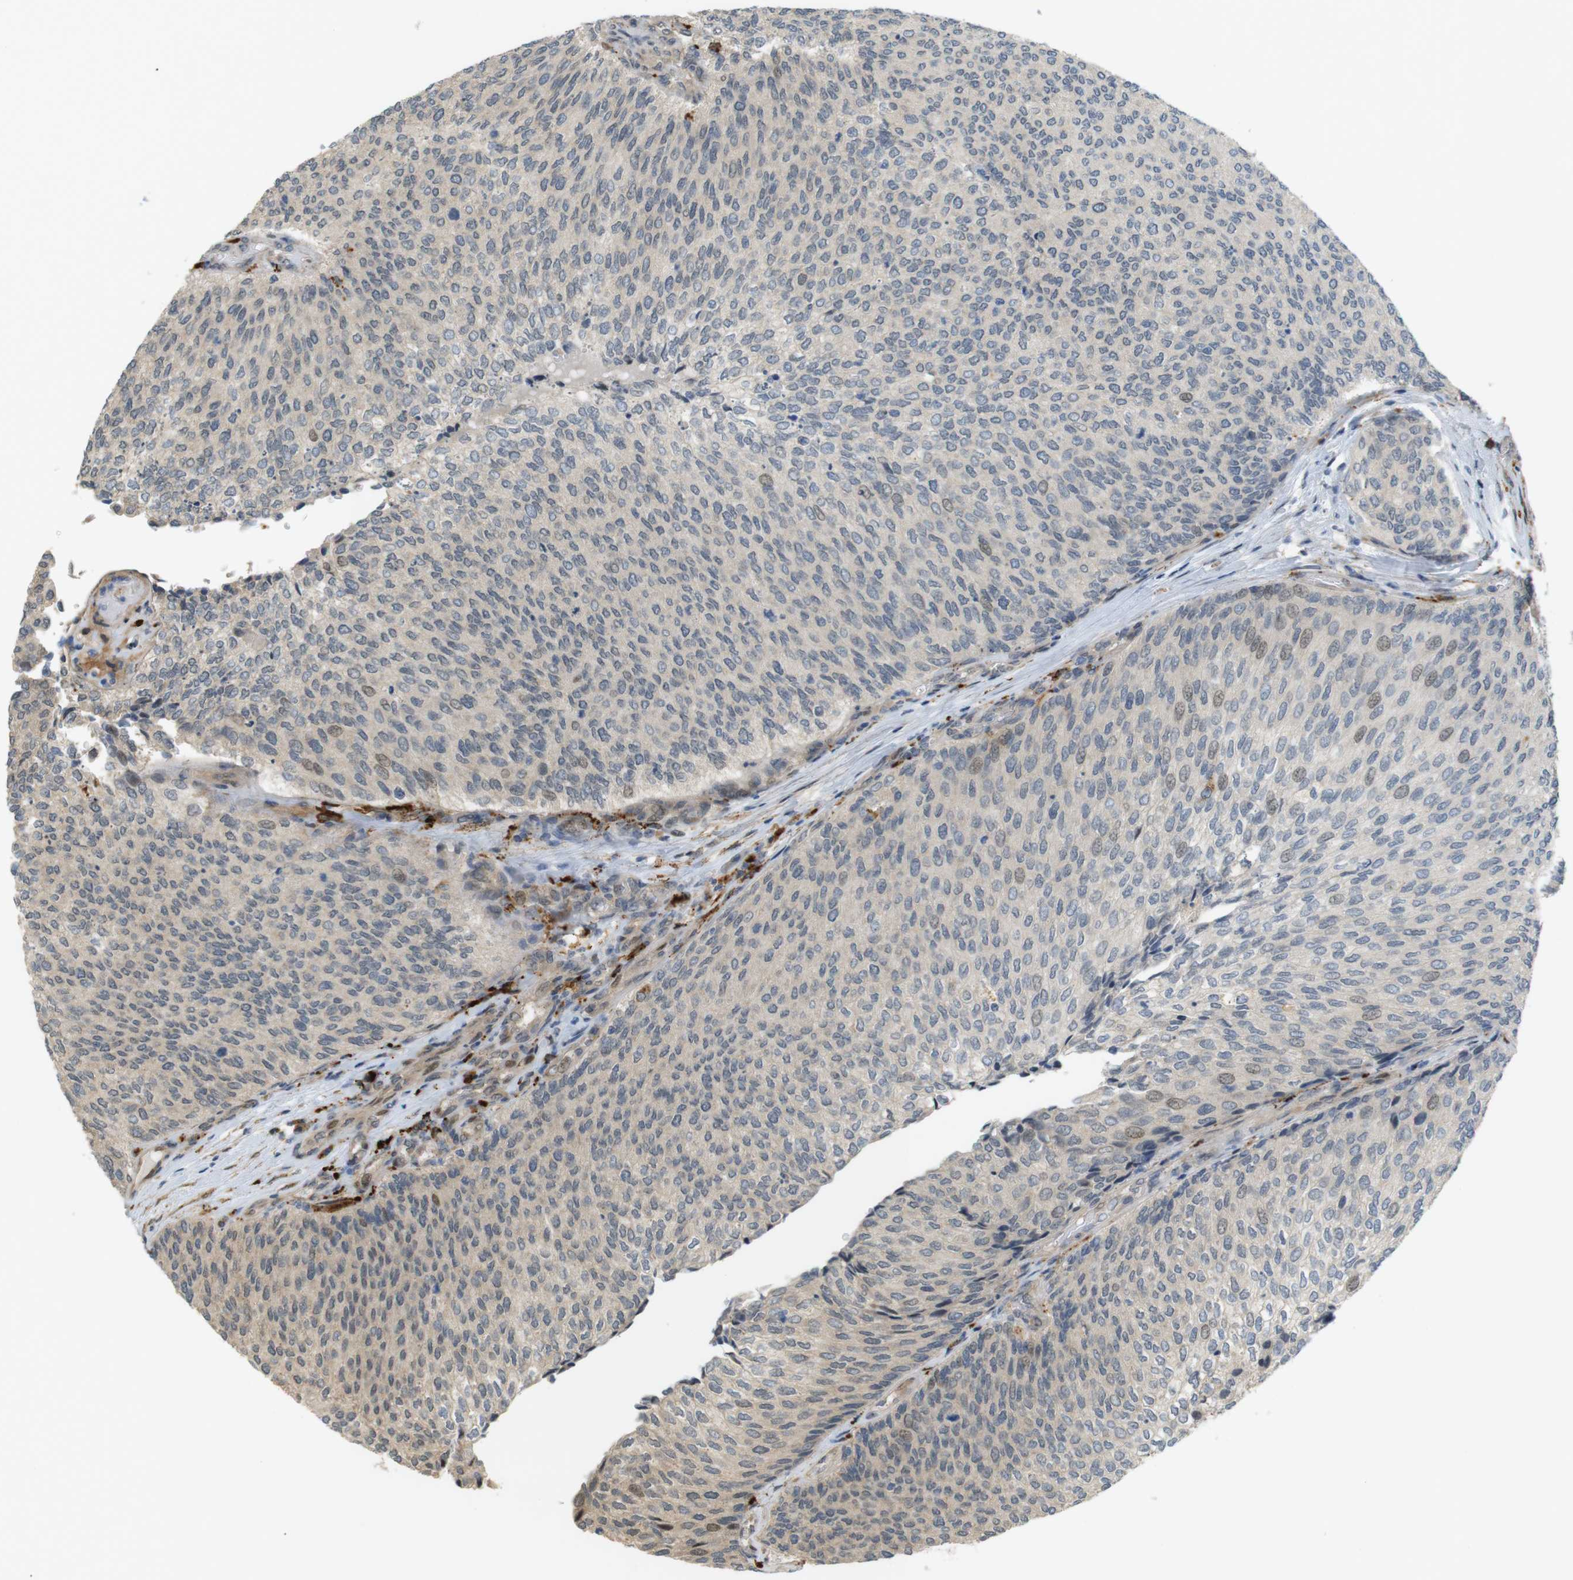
{"staining": {"intensity": "weak", "quantity": "<25%", "location": "nuclear"}, "tissue": "urothelial cancer", "cell_type": "Tumor cells", "image_type": "cancer", "snomed": [{"axis": "morphology", "description": "Urothelial carcinoma, Low grade"}, {"axis": "topography", "description": "Urinary bladder"}], "caption": "Tumor cells show no significant staining in urothelial cancer.", "gene": "TSPAN9", "patient": {"sex": "female", "age": 79}}